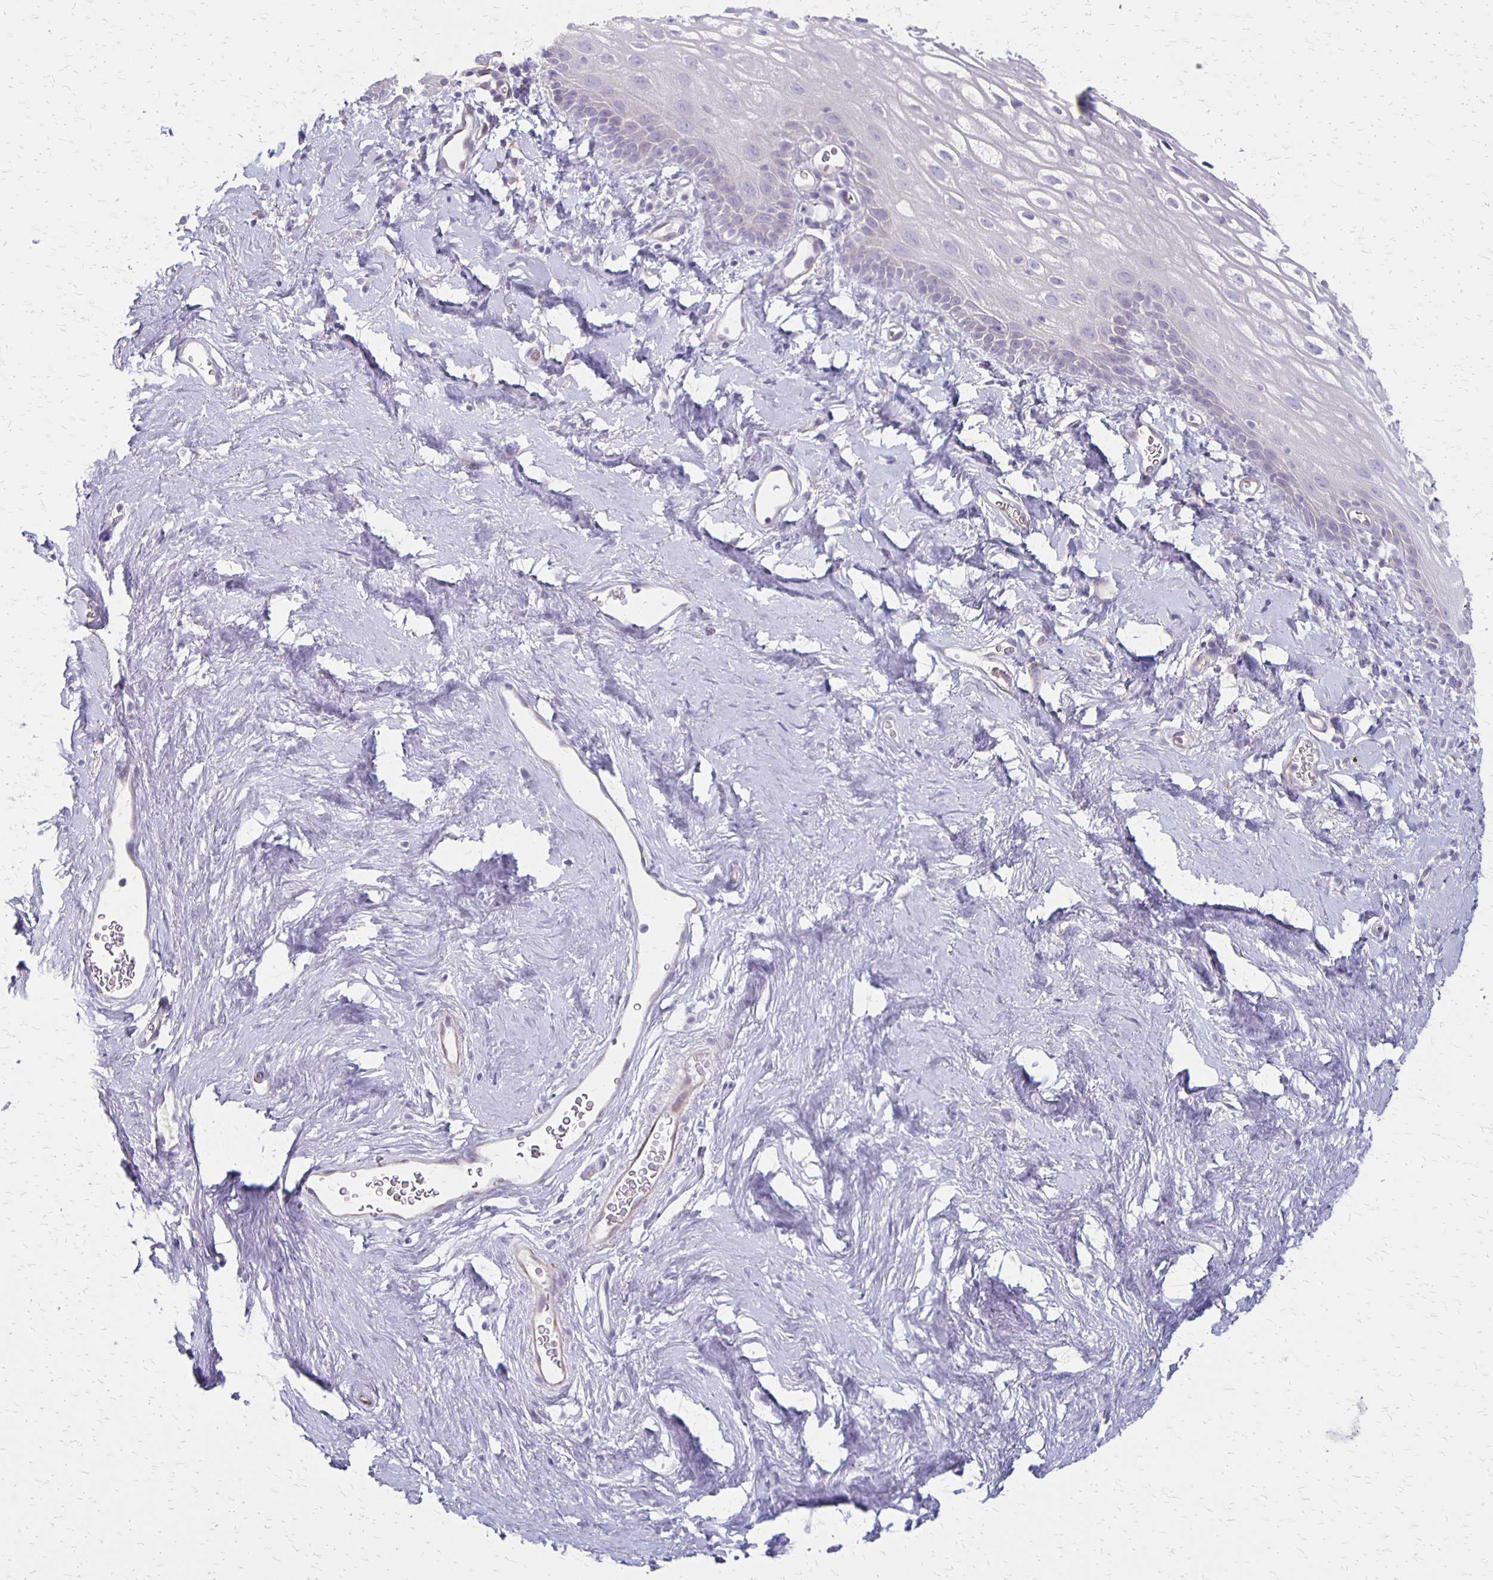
{"staining": {"intensity": "negative", "quantity": "none", "location": "none"}, "tissue": "vagina", "cell_type": "Squamous epithelial cells", "image_type": "normal", "snomed": [{"axis": "morphology", "description": "Normal tissue, NOS"}, {"axis": "morphology", "description": "Adenocarcinoma, NOS"}, {"axis": "topography", "description": "Rectum"}, {"axis": "topography", "description": "Vagina"}, {"axis": "topography", "description": "Peripheral nerve tissue"}], "caption": "This micrograph is of normal vagina stained with IHC to label a protein in brown with the nuclei are counter-stained blue. There is no expression in squamous epithelial cells.", "gene": "HOMER1", "patient": {"sex": "female", "age": 71}}